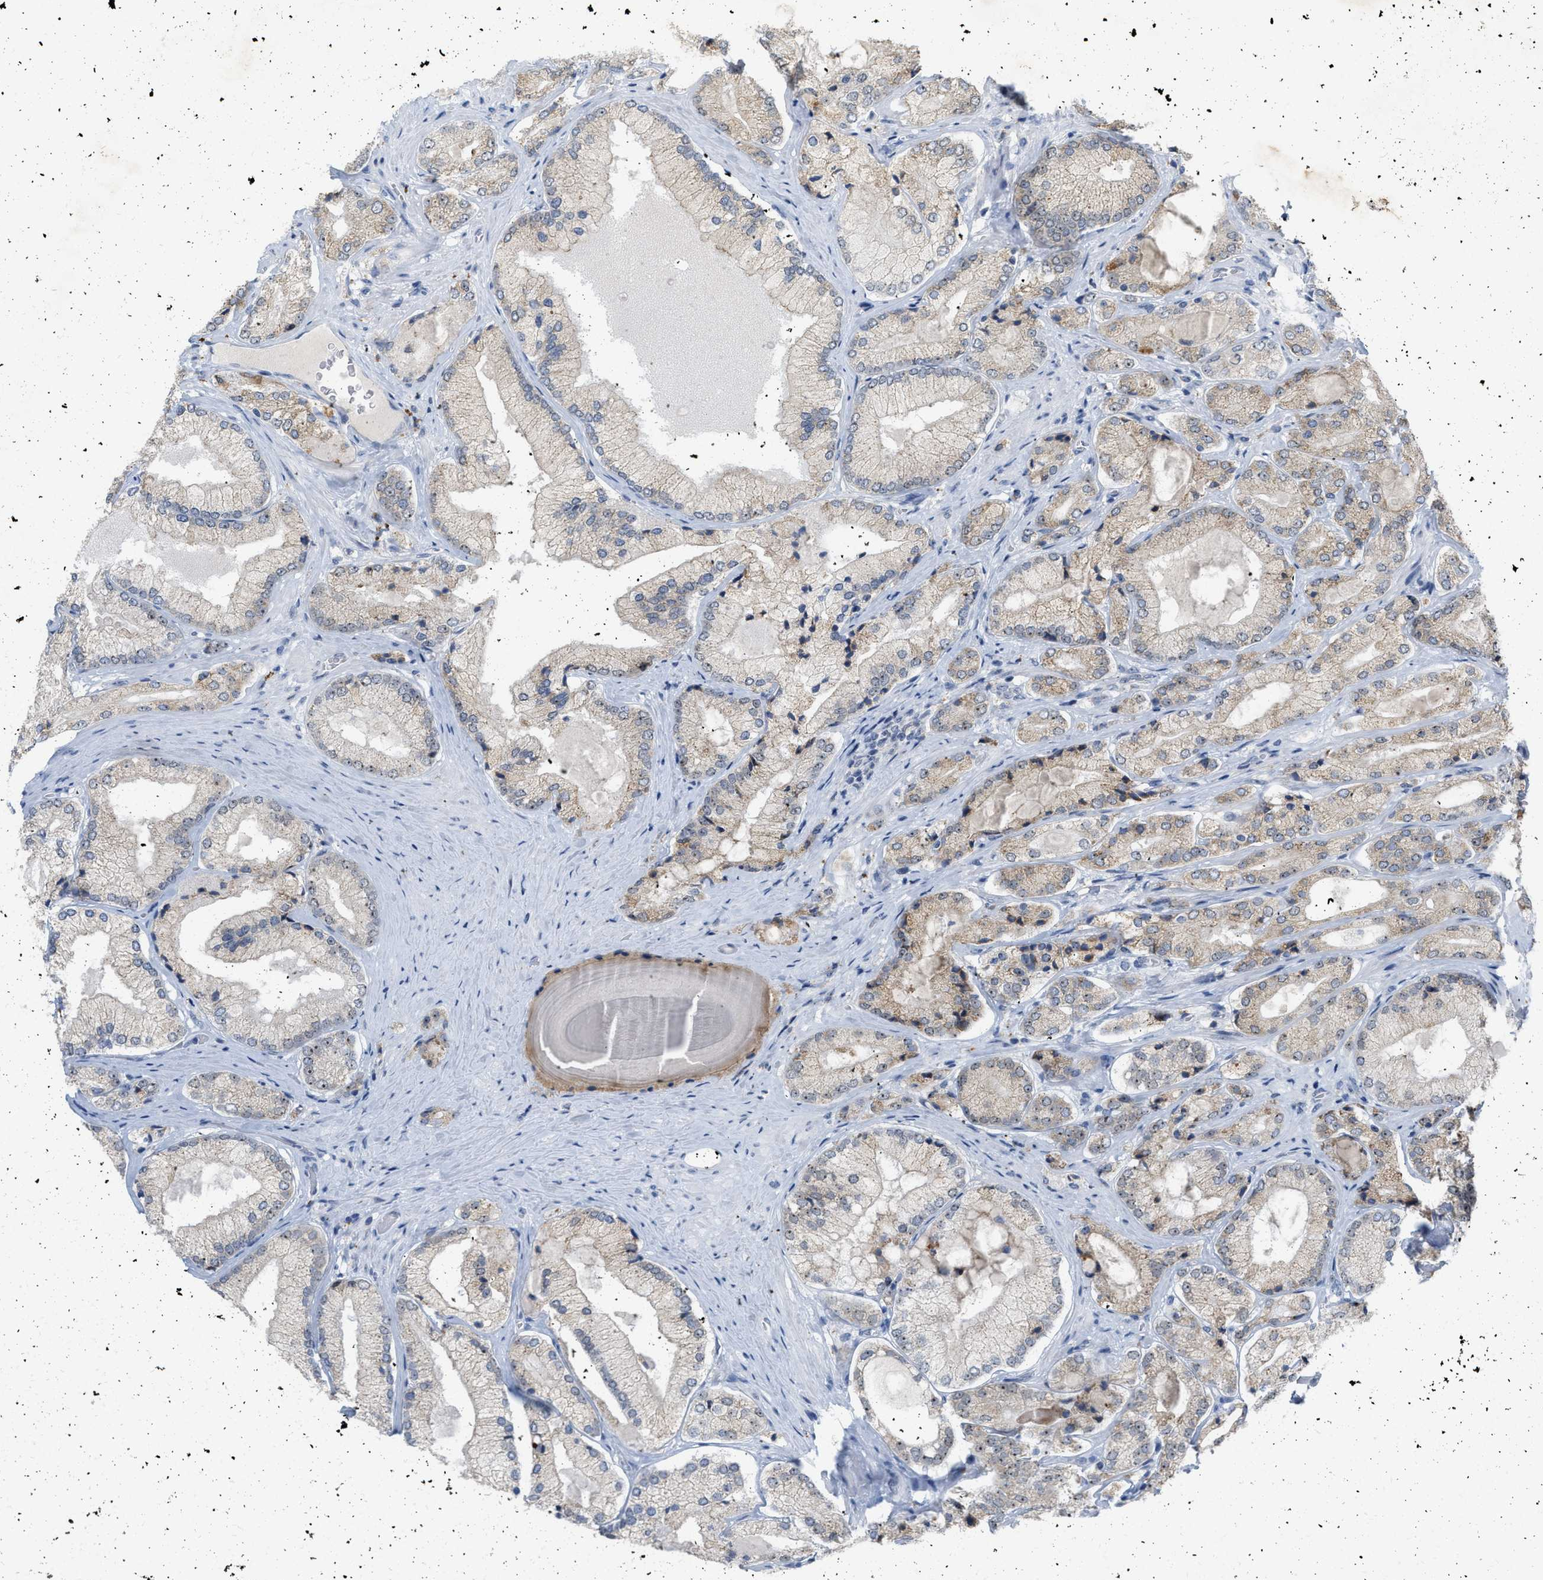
{"staining": {"intensity": "weak", "quantity": "25%-75%", "location": "cytoplasmic/membranous"}, "tissue": "prostate cancer", "cell_type": "Tumor cells", "image_type": "cancer", "snomed": [{"axis": "morphology", "description": "Adenocarcinoma, Low grade"}, {"axis": "topography", "description": "Prostate"}], "caption": "Brown immunohistochemical staining in human prostate cancer (adenocarcinoma (low-grade)) exhibits weak cytoplasmic/membranous staining in about 25%-75% of tumor cells.", "gene": "ELAC2", "patient": {"sex": "male", "age": 65}}